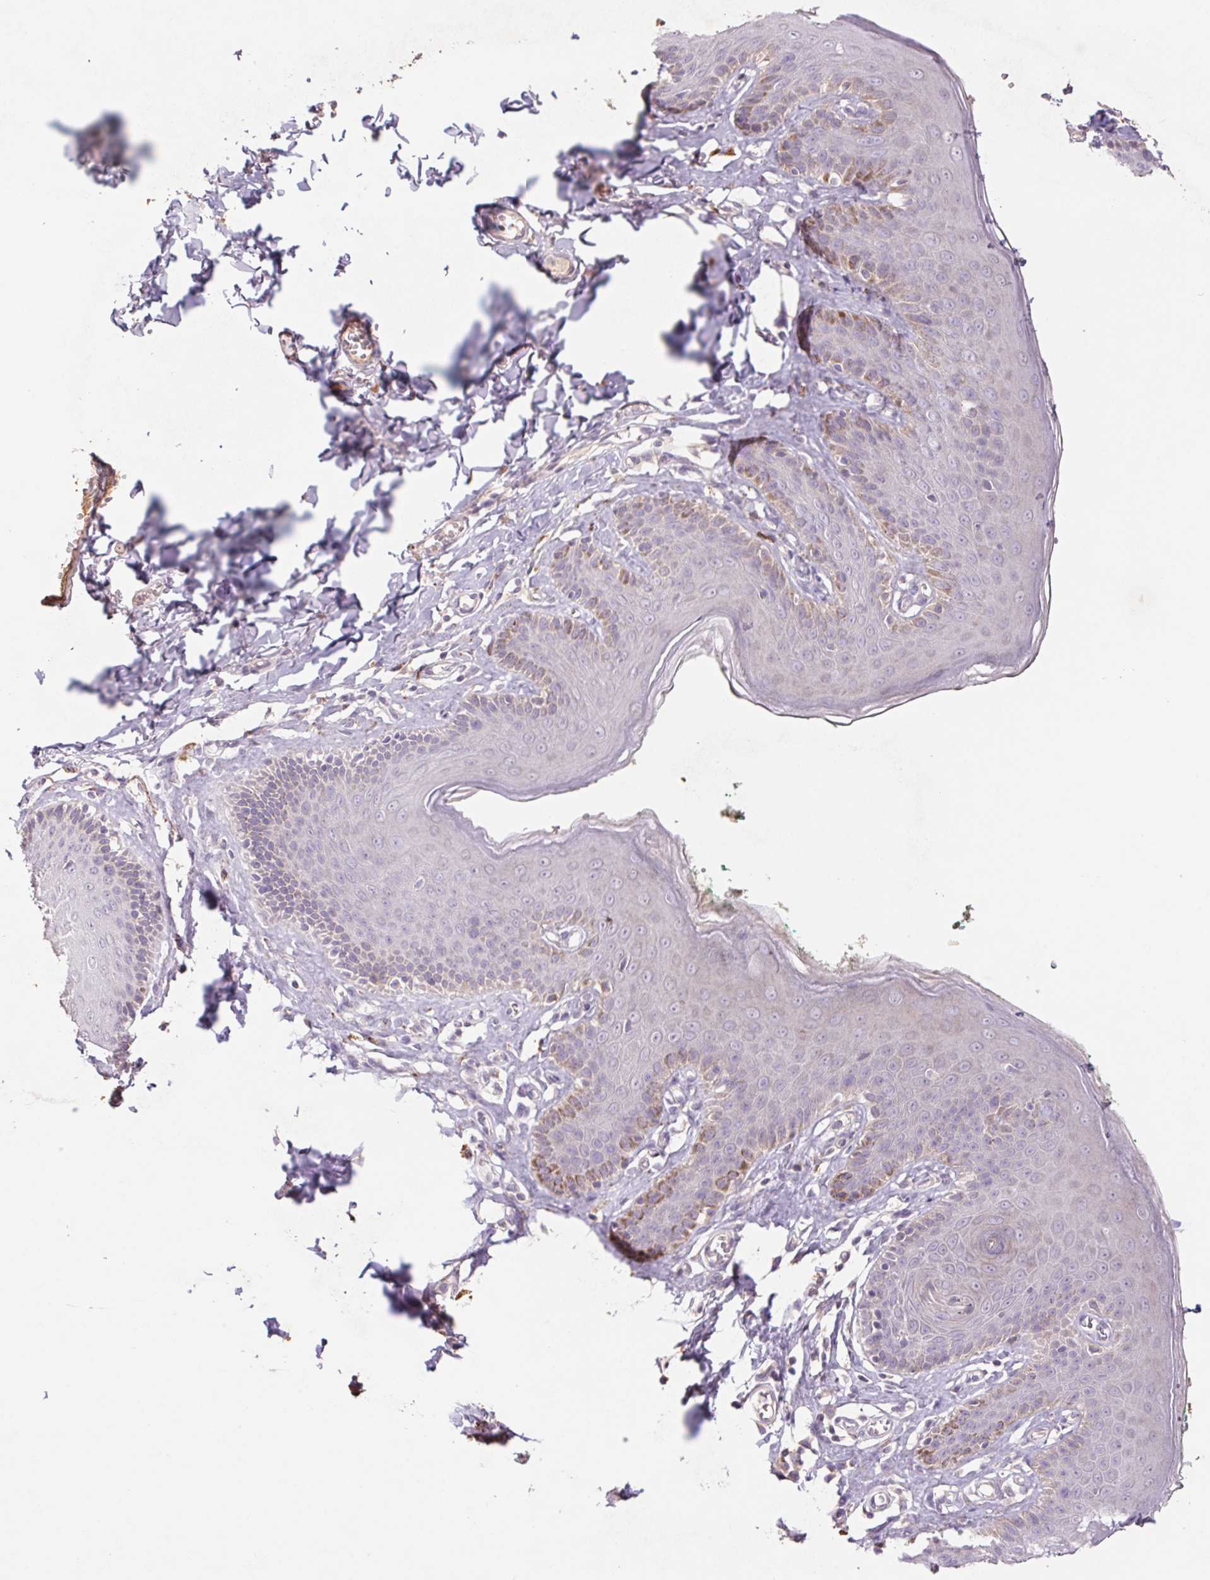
{"staining": {"intensity": "weak", "quantity": "<25%", "location": "cytoplasmic/membranous"}, "tissue": "skin", "cell_type": "Epidermal cells", "image_type": "normal", "snomed": [{"axis": "morphology", "description": "Normal tissue, NOS"}, {"axis": "topography", "description": "Vulva"}, {"axis": "topography", "description": "Peripheral nerve tissue"}], "caption": "IHC image of normal skin: human skin stained with DAB (3,3'-diaminobenzidine) exhibits no significant protein expression in epidermal cells. The staining is performed using DAB brown chromogen with nuclei counter-stained in using hematoxylin.", "gene": "GRM2", "patient": {"sex": "female", "age": 66}}